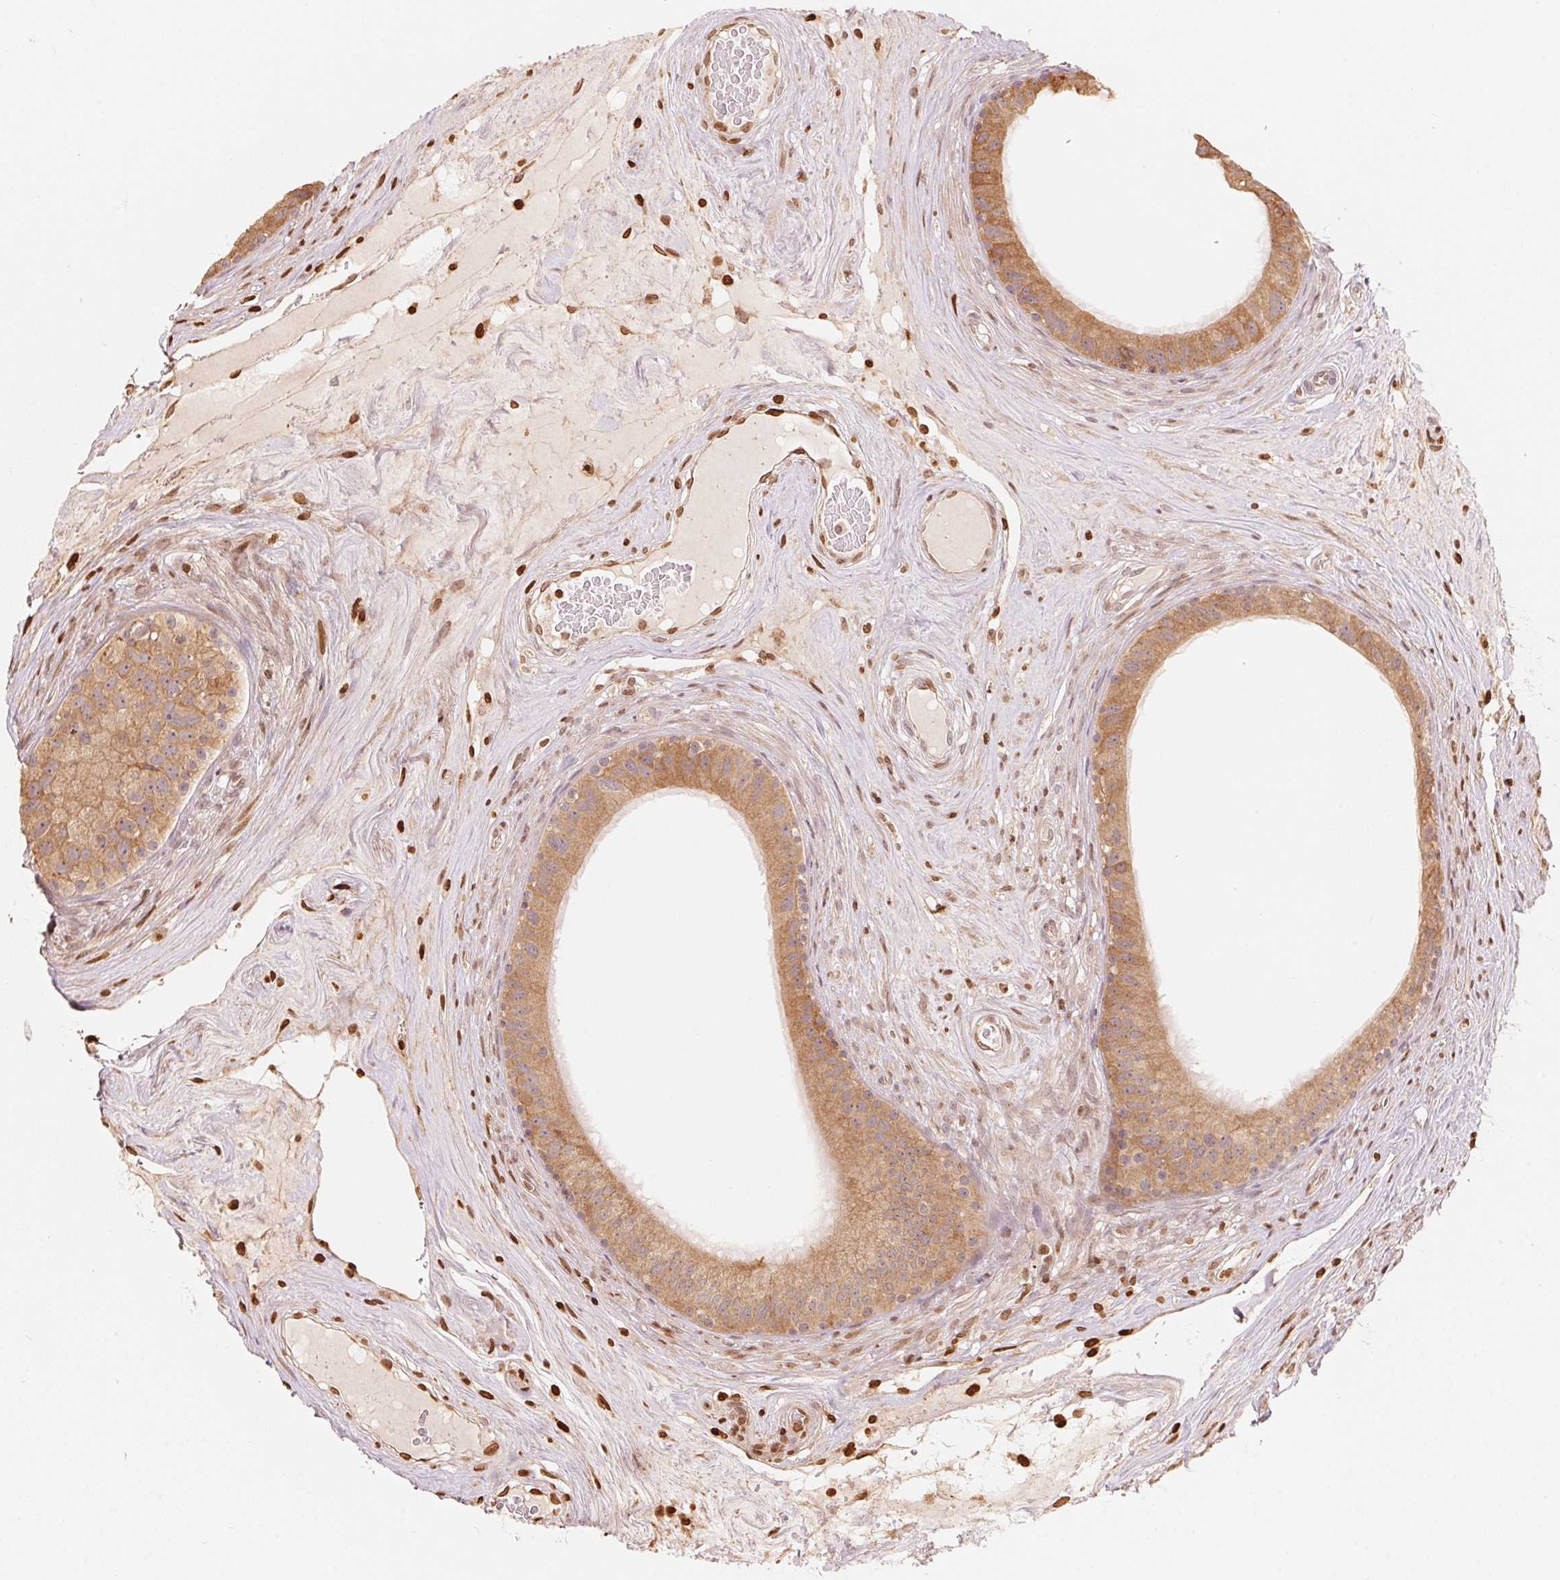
{"staining": {"intensity": "moderate", "quantity": ">75%", "location": "cytoplasmic/membranous"}, "tissue": "epididymis", "cell_type": "Glandular cells", "image_type": "normal", "snomed": [{"axis": "morphology", "description": "Normal tissue, NOS"}, {"axis": "topography", "description": "Epididymis"}], "caption": "Immunohistochemistry (DAB (3,3'-diaminobenzidine)) staining of unremarkable epididymis displays moderate cytoplasmic/membranous protein expression in approximately >75% of glandular cells.", "gene": "PRKN", "patient": {"sex": "male", "age": 59}}